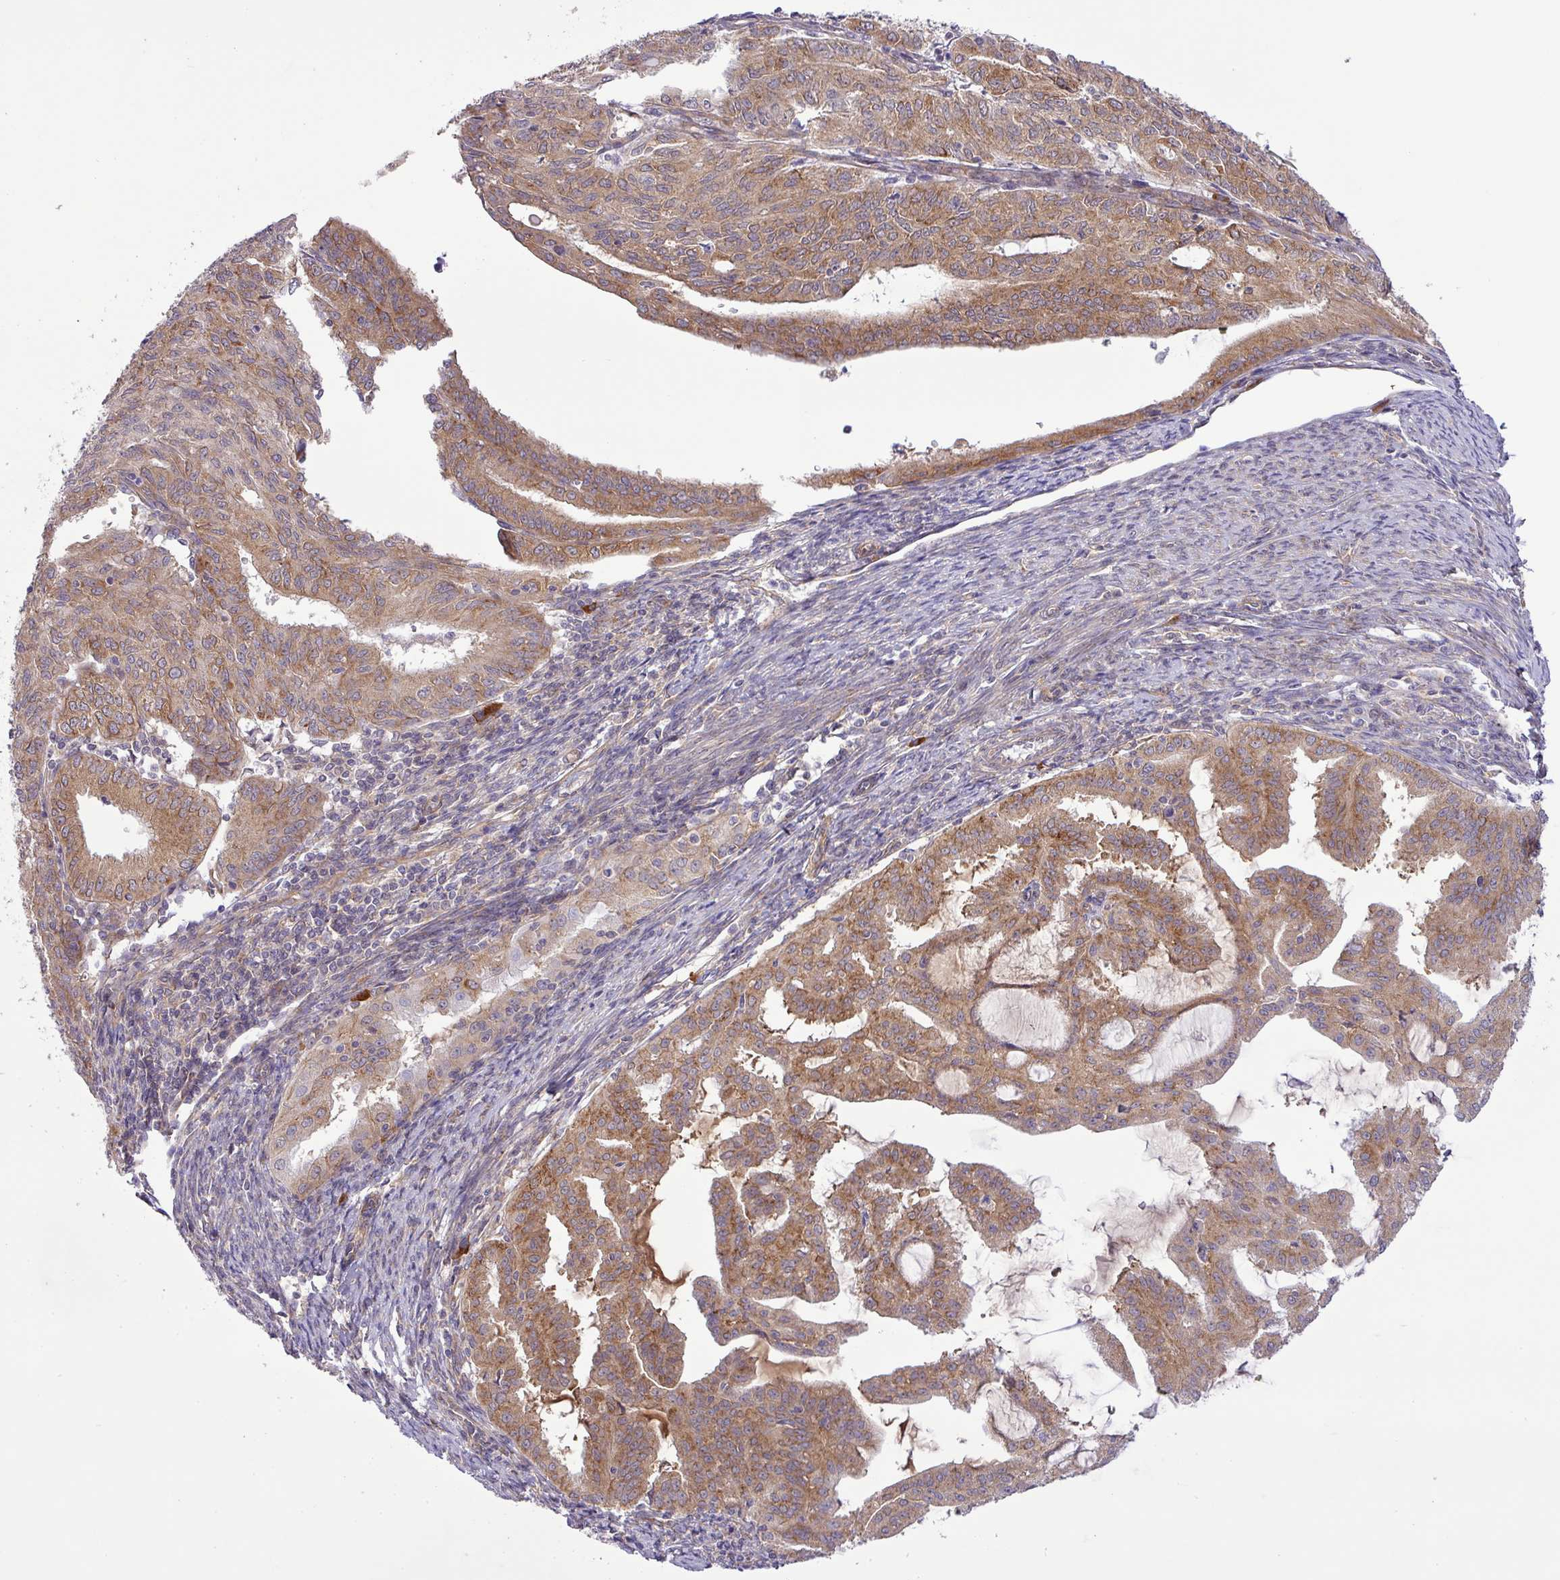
{"staining": {"intensity": "moderate", "quantity": ">75%", "location": "cytoplasmic/membranous"}, "tissue": "endometrial cancer", "cell_type": "Tumor cells", "image_type": "cancer", "snomed": [{"axis": "morphology", "description": "Adenocarcinoma, NOS"}, {"axis": "topography", "description": "Endometrium"}], "caption": "A medium amount of moderate cytoplasmic/membranous positivity is identified in approximately >75% of tumor cells in endometrial cancer (adenocarcinoma) tissue.", "gene": "FAM222B", "patient": {"sex": "female", "age": 70}}